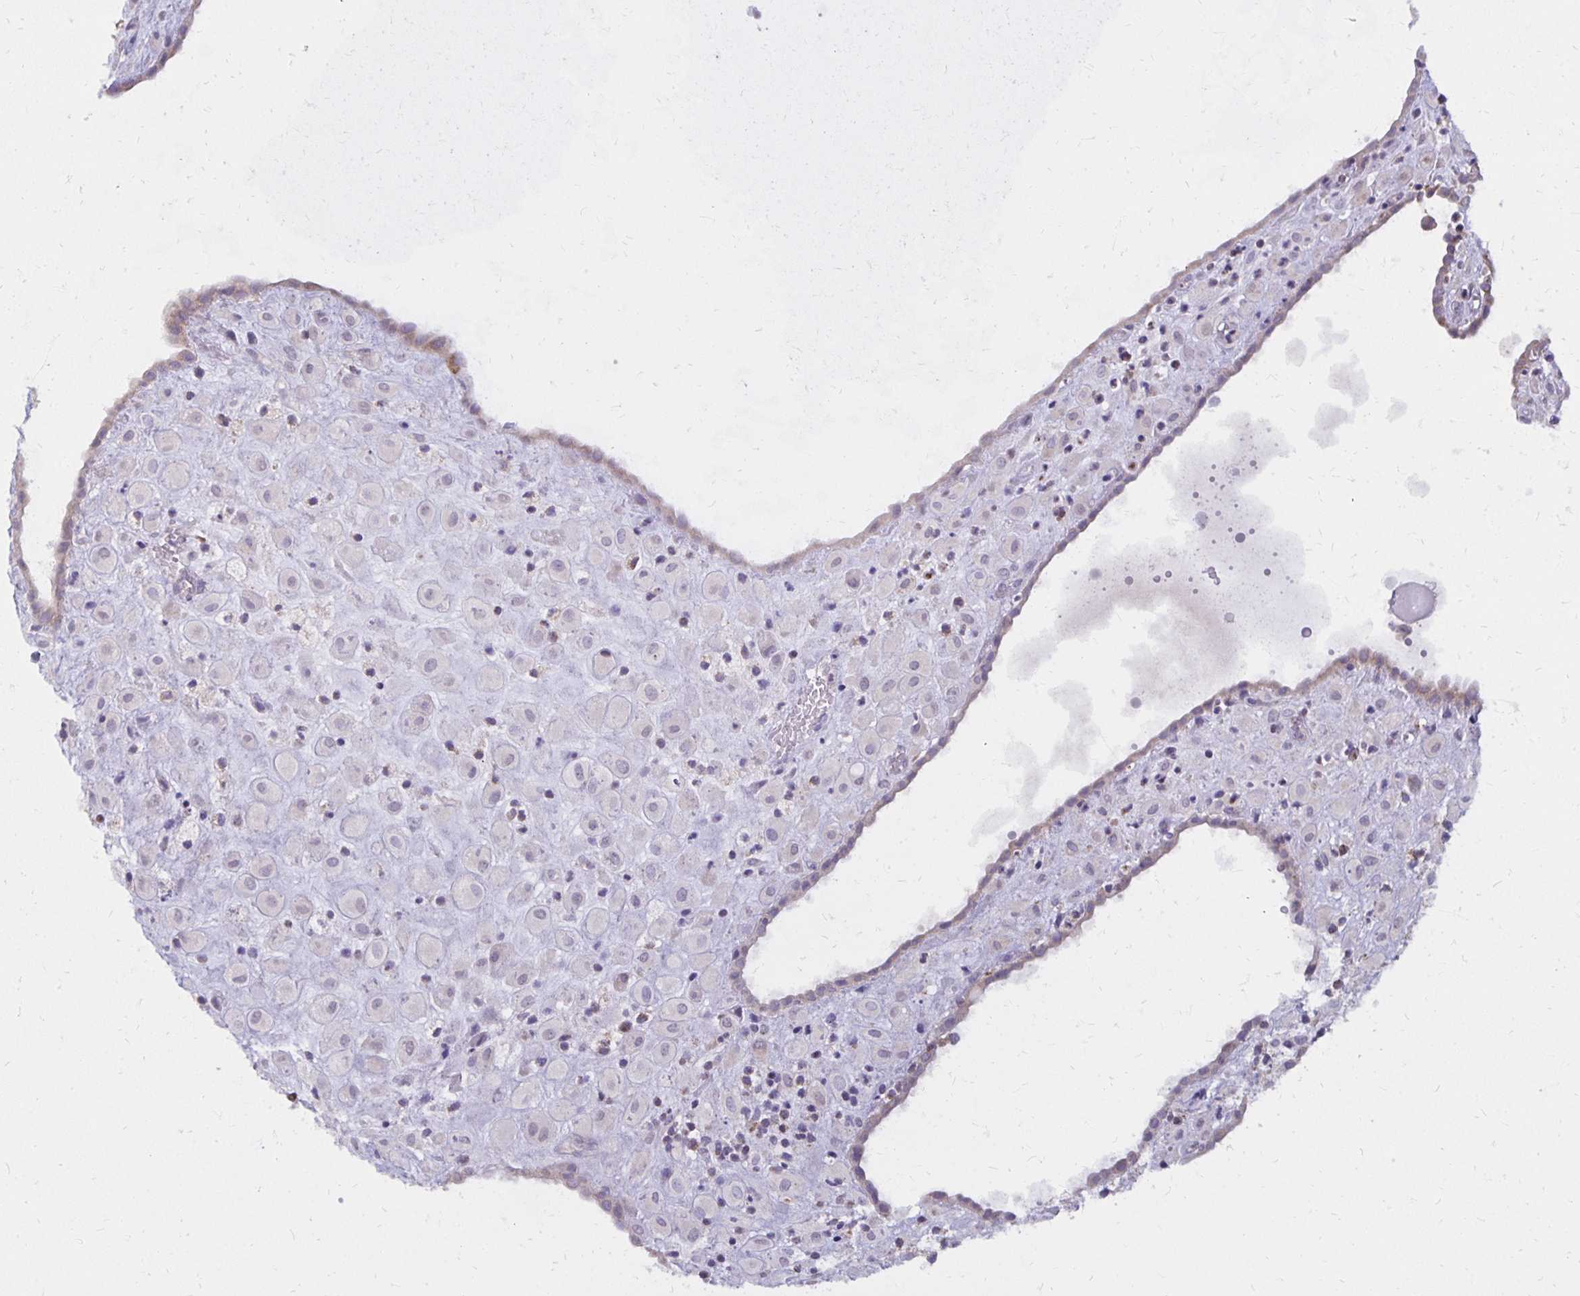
{"staining": {"intensity": "negative", "quantity": "none", "location": "none"}, "tissue": "placenta", "cell_type": "Decidual cells", "image_type": "normal", "snomed": [{"axis": "morphology", "description": "Normal tissue, NOS"}, {"axis": "topography", "description": "Placenta"}], "caption": "This is a photomicrograph of immunohistochemistry staining of benign placenta, which shows no expression in decidual cells.", "gene": "IER3", "patient": {"sex": "female", "age": 24}}